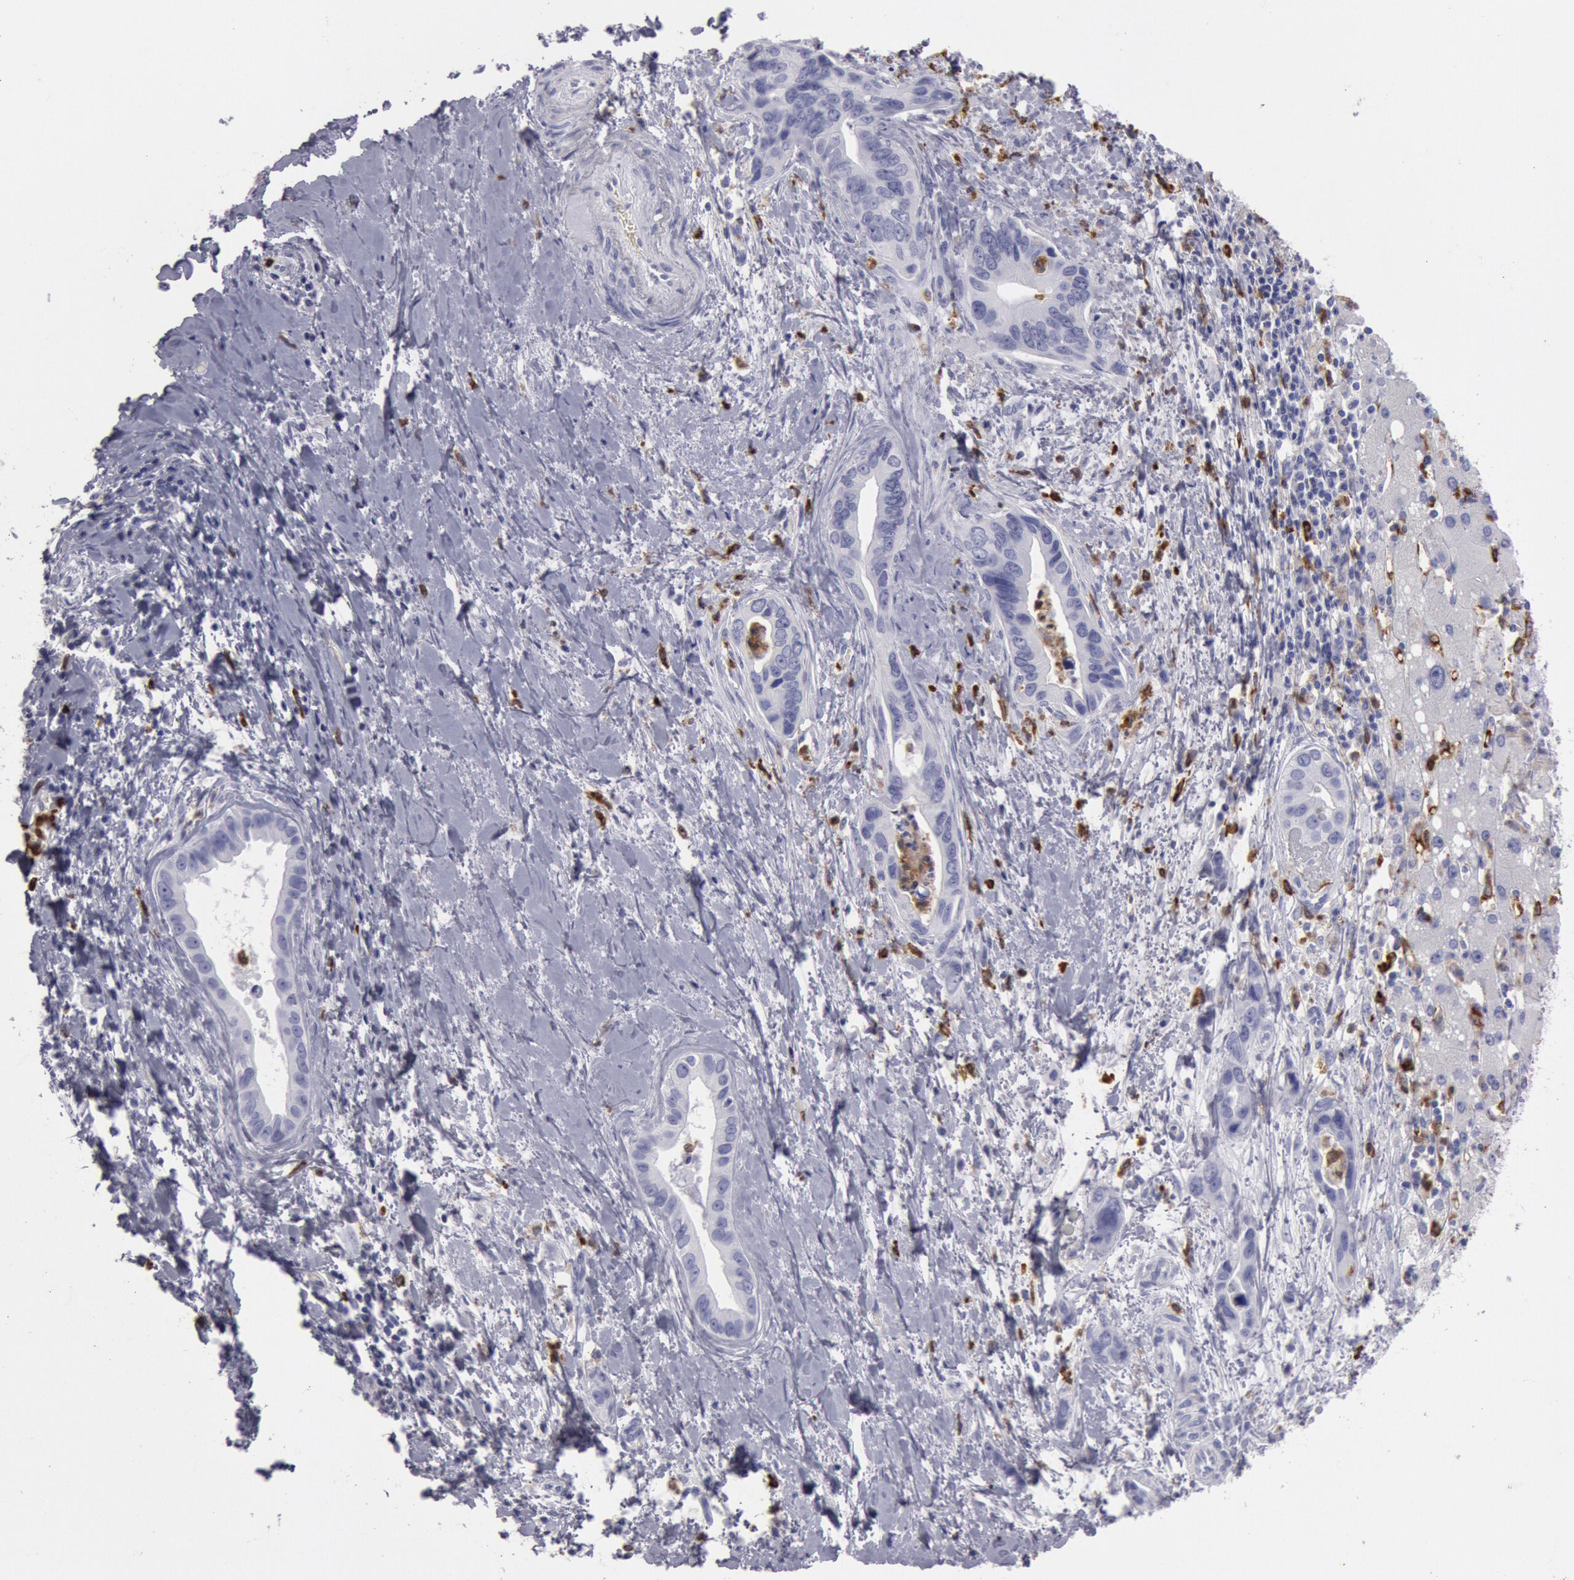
{"staining": {"intensity": "negative", "quantity": "none", "location": "none"}, "tissue": "liver cancer", "cell_type": "Tumor cells", "image_type": "cancer", "snomed": [{"axis": "morphology", "description": "Cholangiocarcinoma"}, {"axis": "topography", "description": "Liver"}], "caption": "This is an IHC histopathology image of human cholangiocarcinoma (liver). There is no positivity in tumor cells.", "gene": "FCN1", "patient": {"sex": "female", "age": 65}}